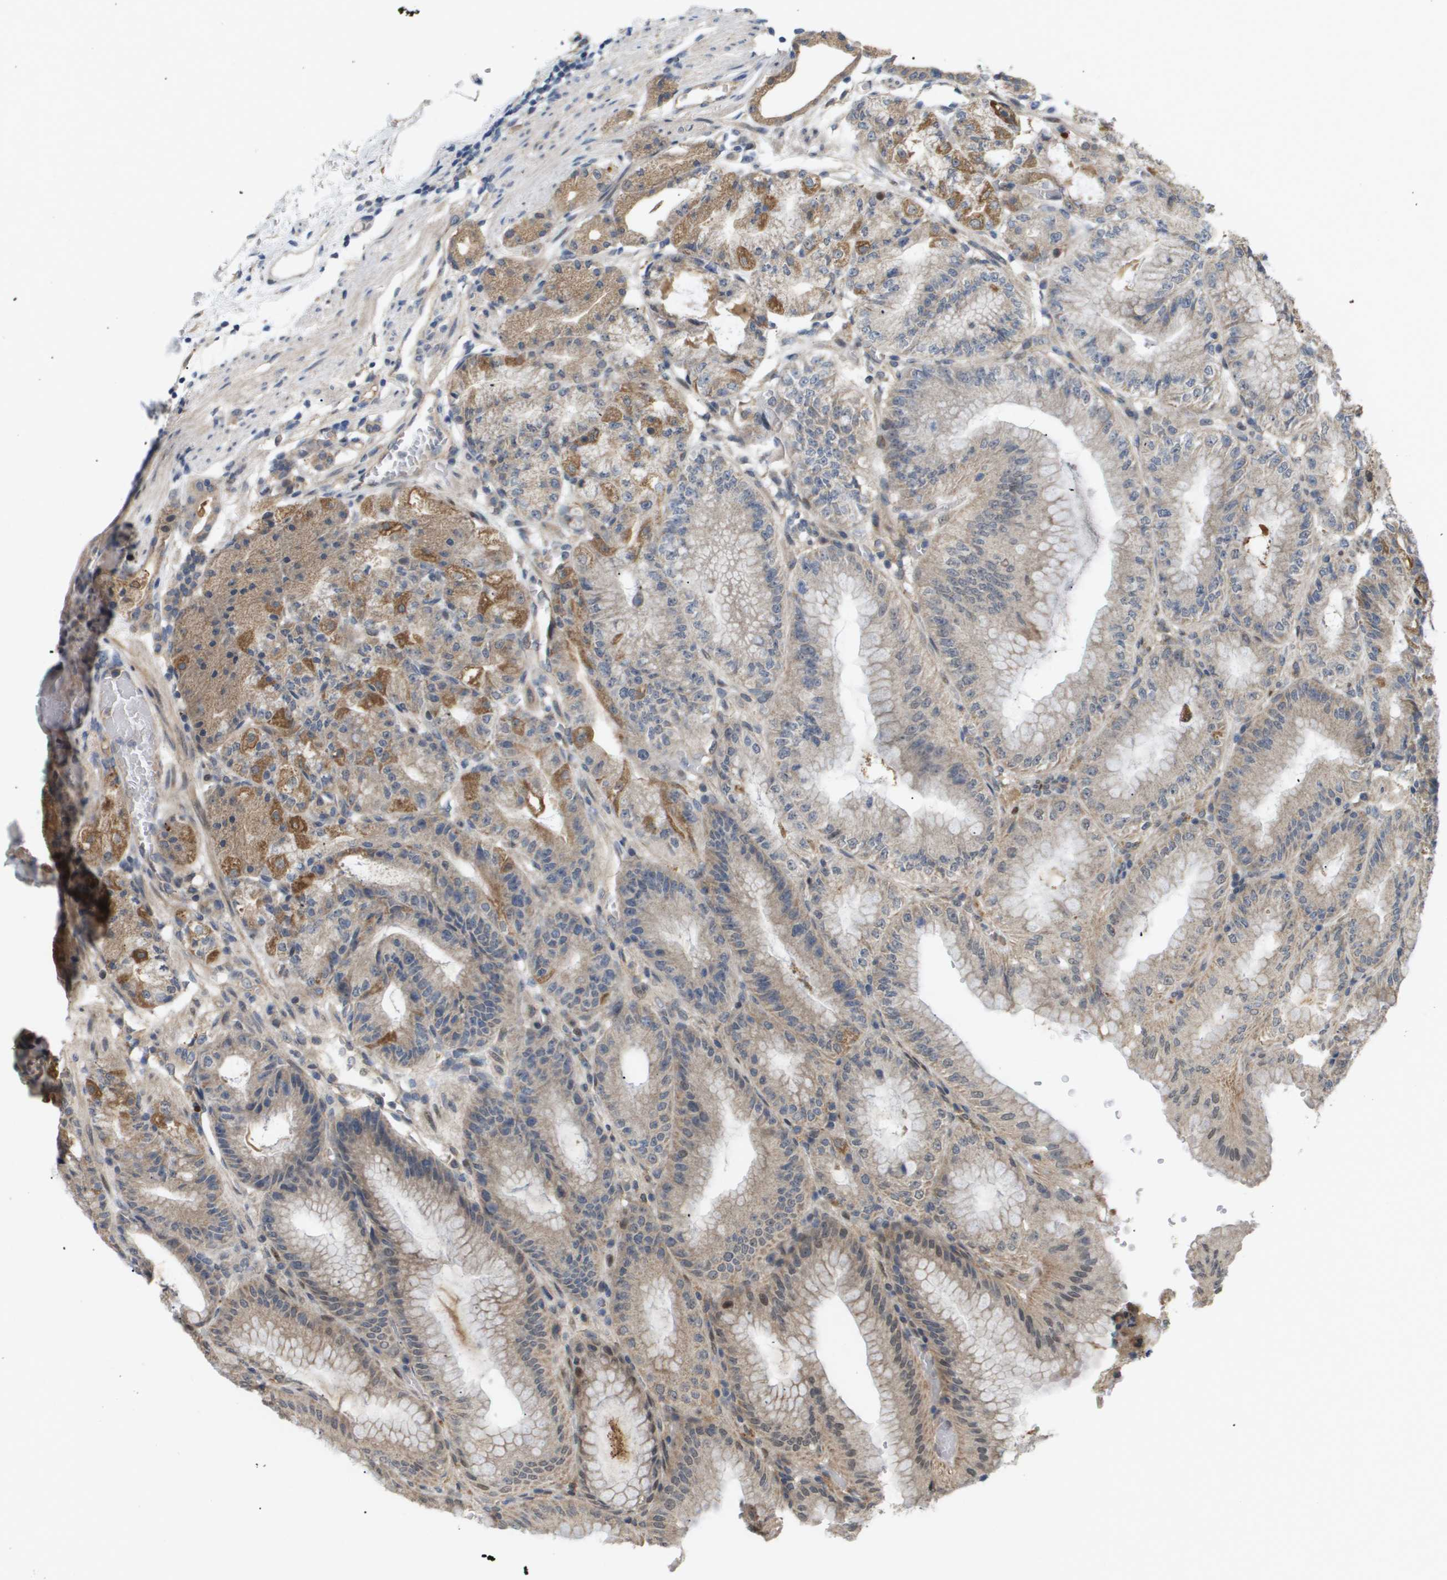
{"staining": {"intensity": "strong", "quantity": "<25%", "location": "cytoplasmic/membranous"}, "tissue": "stomach", "cell_type": "Glandular cells", "image_type": "normal", "snomed": [{"axis": "morphology", "description": "Normal tissue, NOS"}, {"axis": "topography", "description": "Stomach, lower"}], "caption": "Protein positivity by immunohistochemistry (IHC) shows strong cytoplasmic/membranous expression in approximately <25% of glandular cells in benign stomach.", "gene": "PDGFB", "patient": {"sex": "male", "age": 71}}